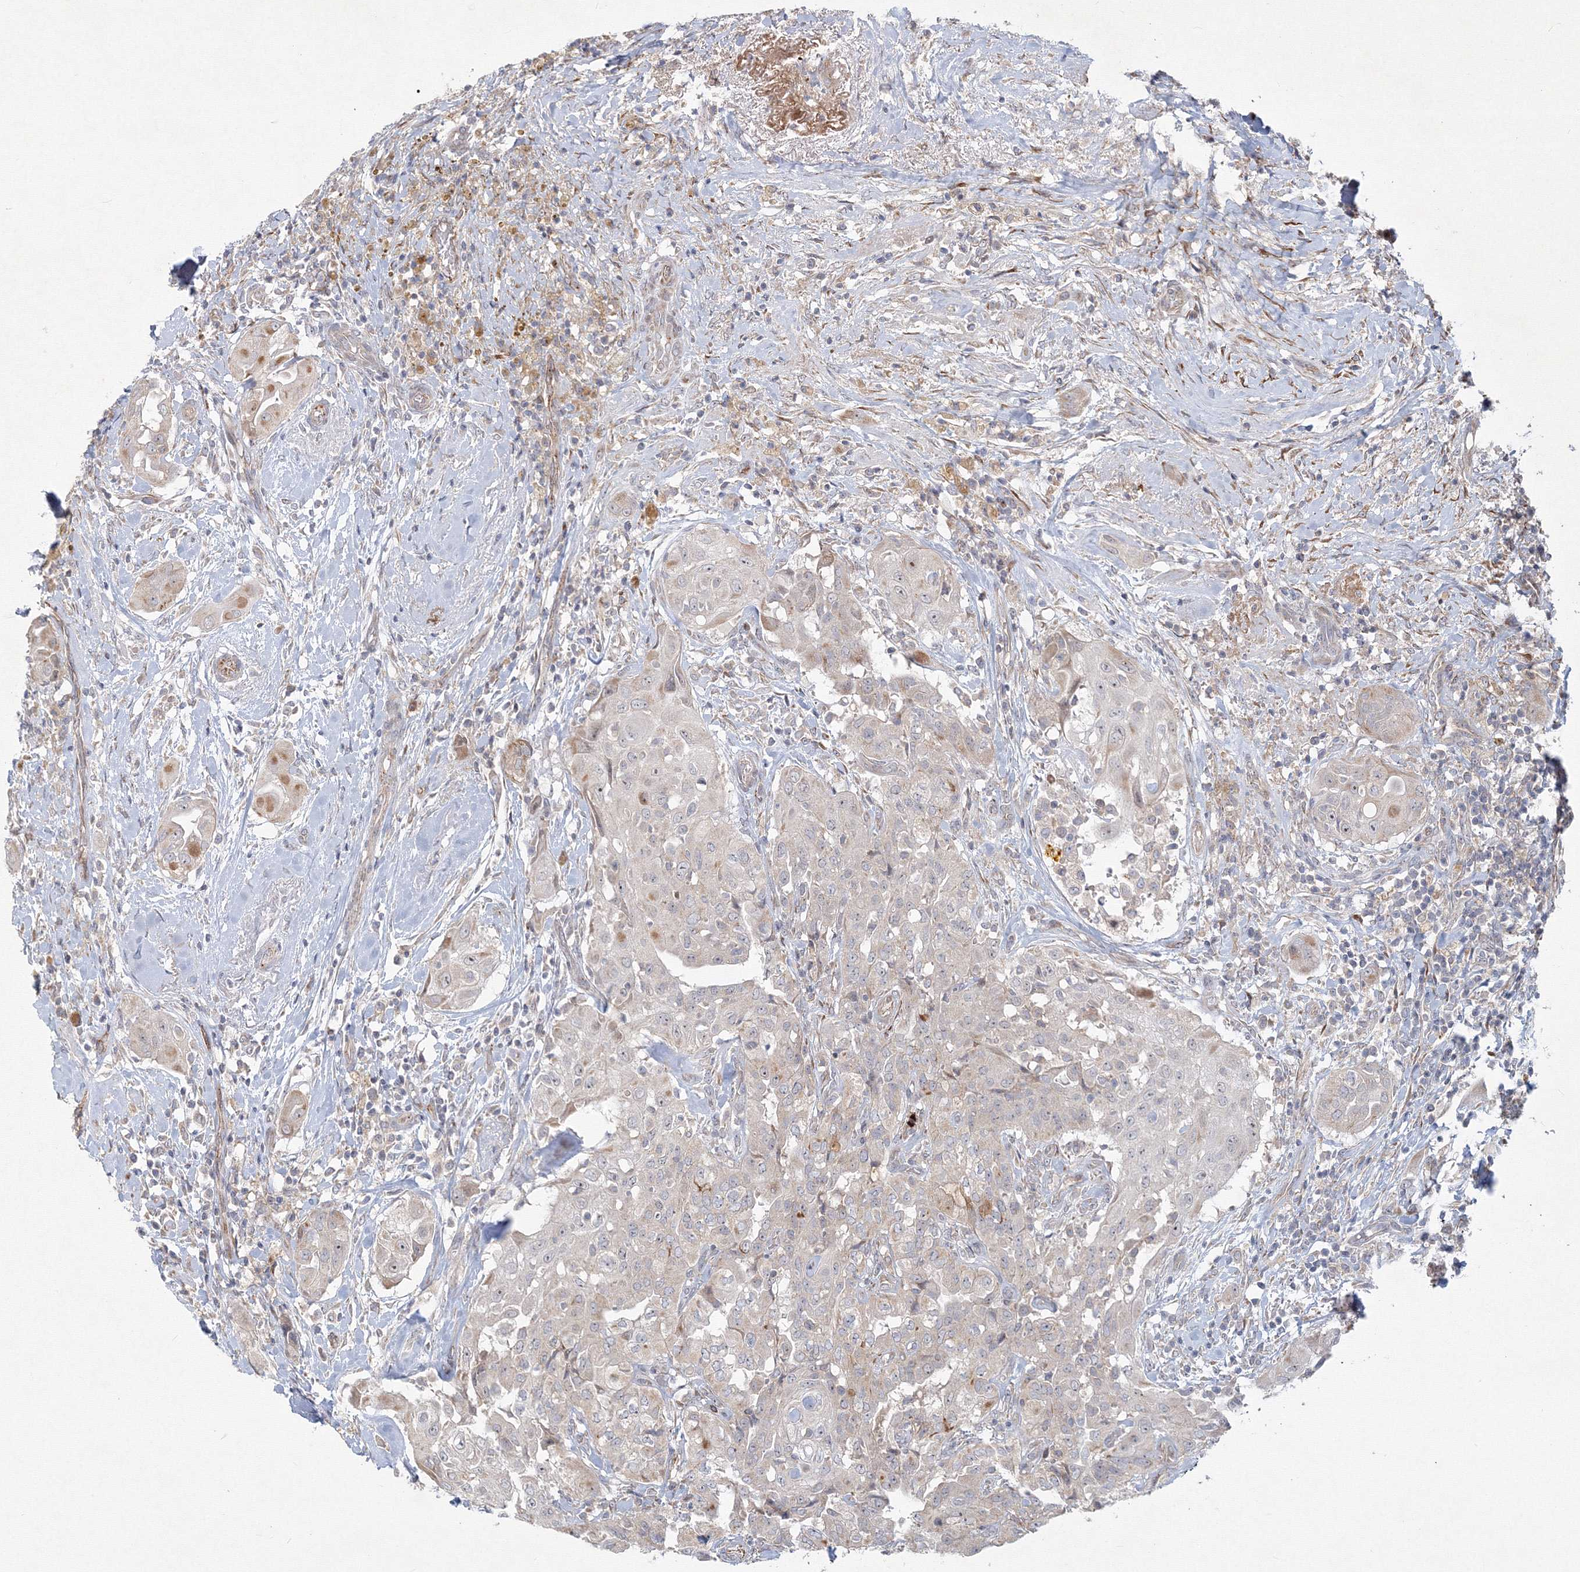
{"staining": {"intensity": "weak", "quantity": "<25%", "location": "cytoplasmic/membranous"}, "tissue": "thyroid cancer", "cell_type": "Tumor cells", "image_type": "cancer", "snomed": [{"axis": "morphology", "description": "Papillary adenocarcinoma, NOS"}, {"axis": "topography", "description": "Thyroid gland"}], "caption": "Tumor cells show no significant positivity in thyroid papillary adenocarcinoma.", "gene": "WDR49", "patient": {"sex": "female", "age": 59}}